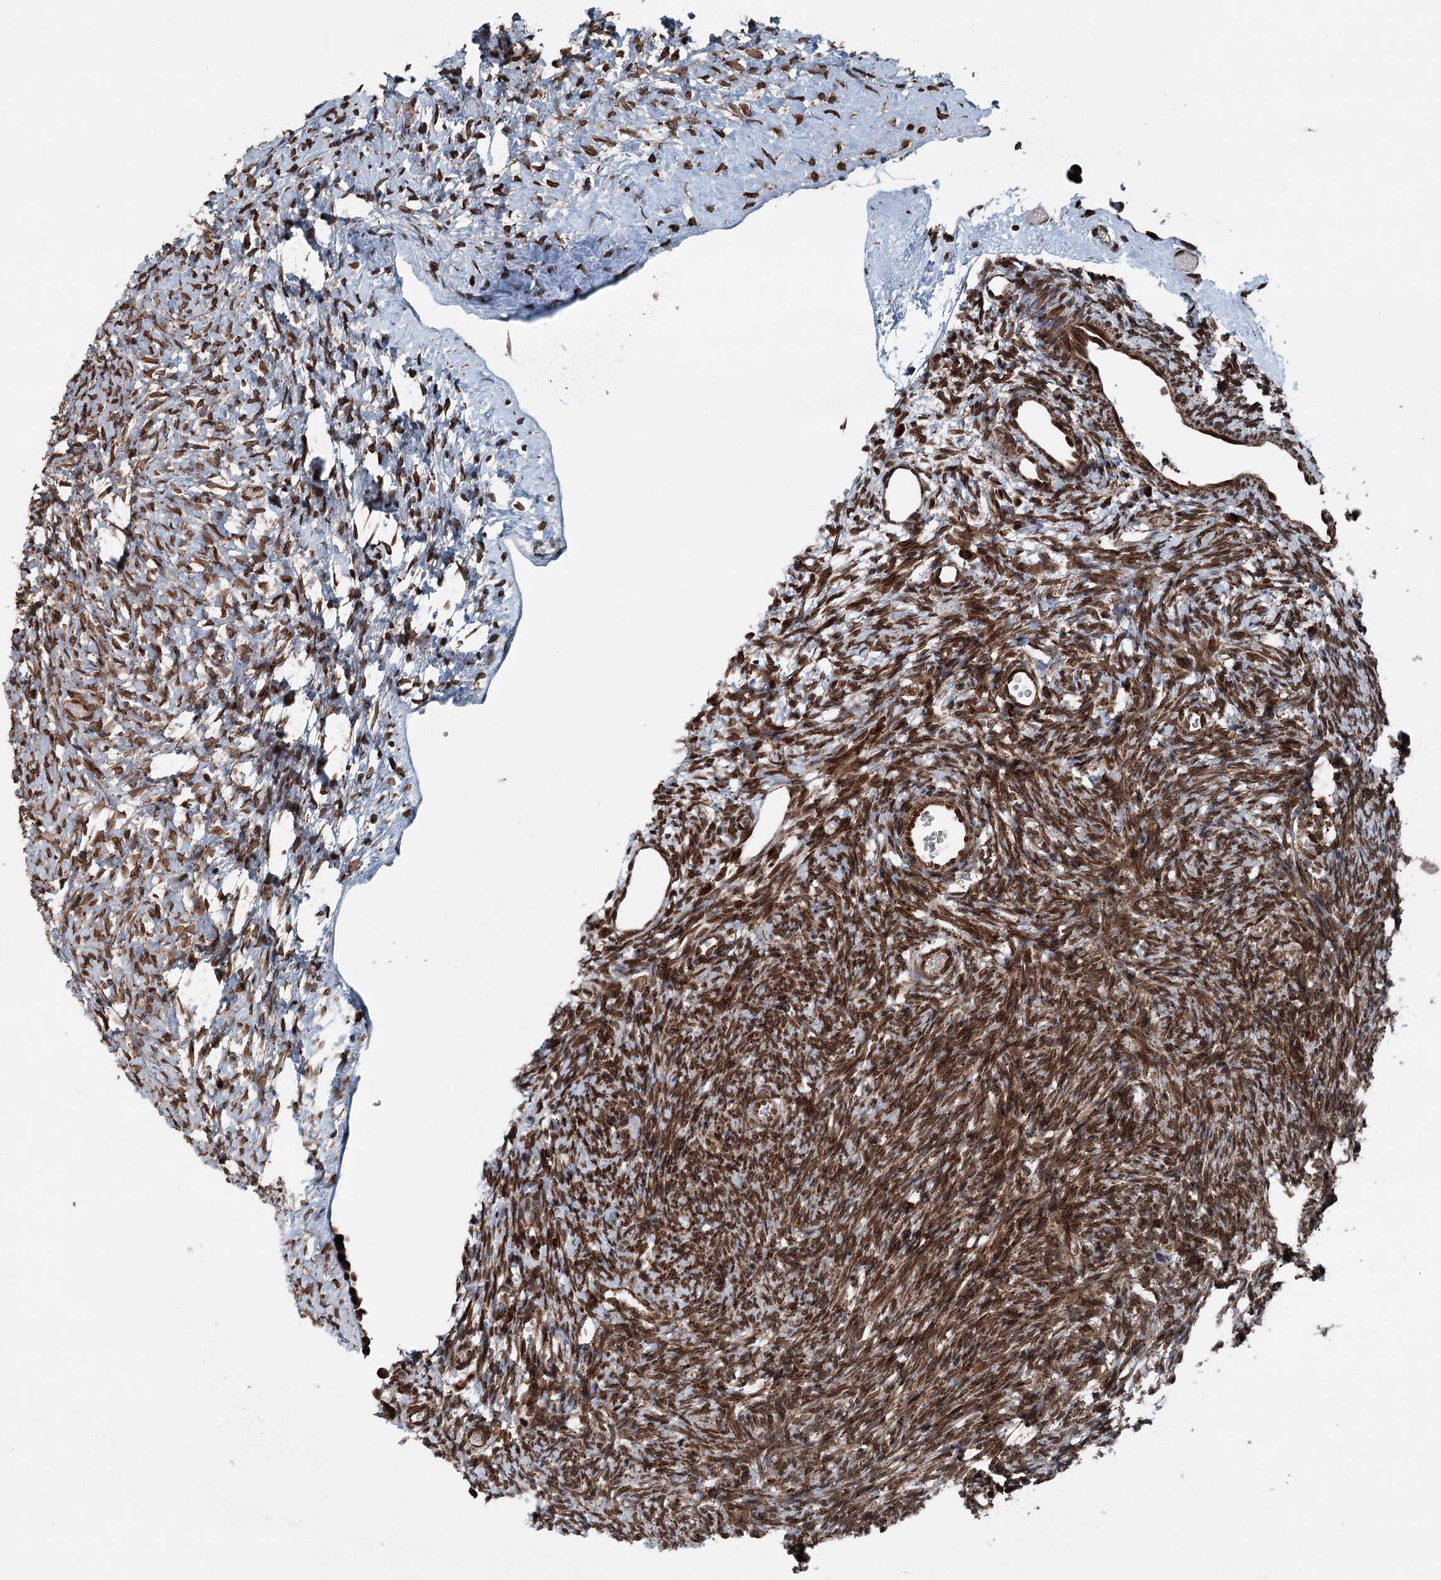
{"staining": {"intensity": "strong", "quantity": ">75%", "location": "cytoplasmic/membranous"}, "tissue": "ovary", "cell_type": "Ovarian stroma cells", "image_type": "normal", "snomed": [{"axis": "morphology", "description": "Normal tissue, NOS"}, {"axis": "topography", "description": "Ovary"}], "caption": "Ovarian stroma cells reveal high levels of strong cytoplasmic/membranous positivity in about >75% of cells in benign ovary. The staining was performed using DAB (3,3'-diaminobenzidine), with brown indicating positive protein expression. Nuclei are stained blue with hematoxylin.", "gene": "BCKDHA", "patient": {"sex": "female", "age": 35}}